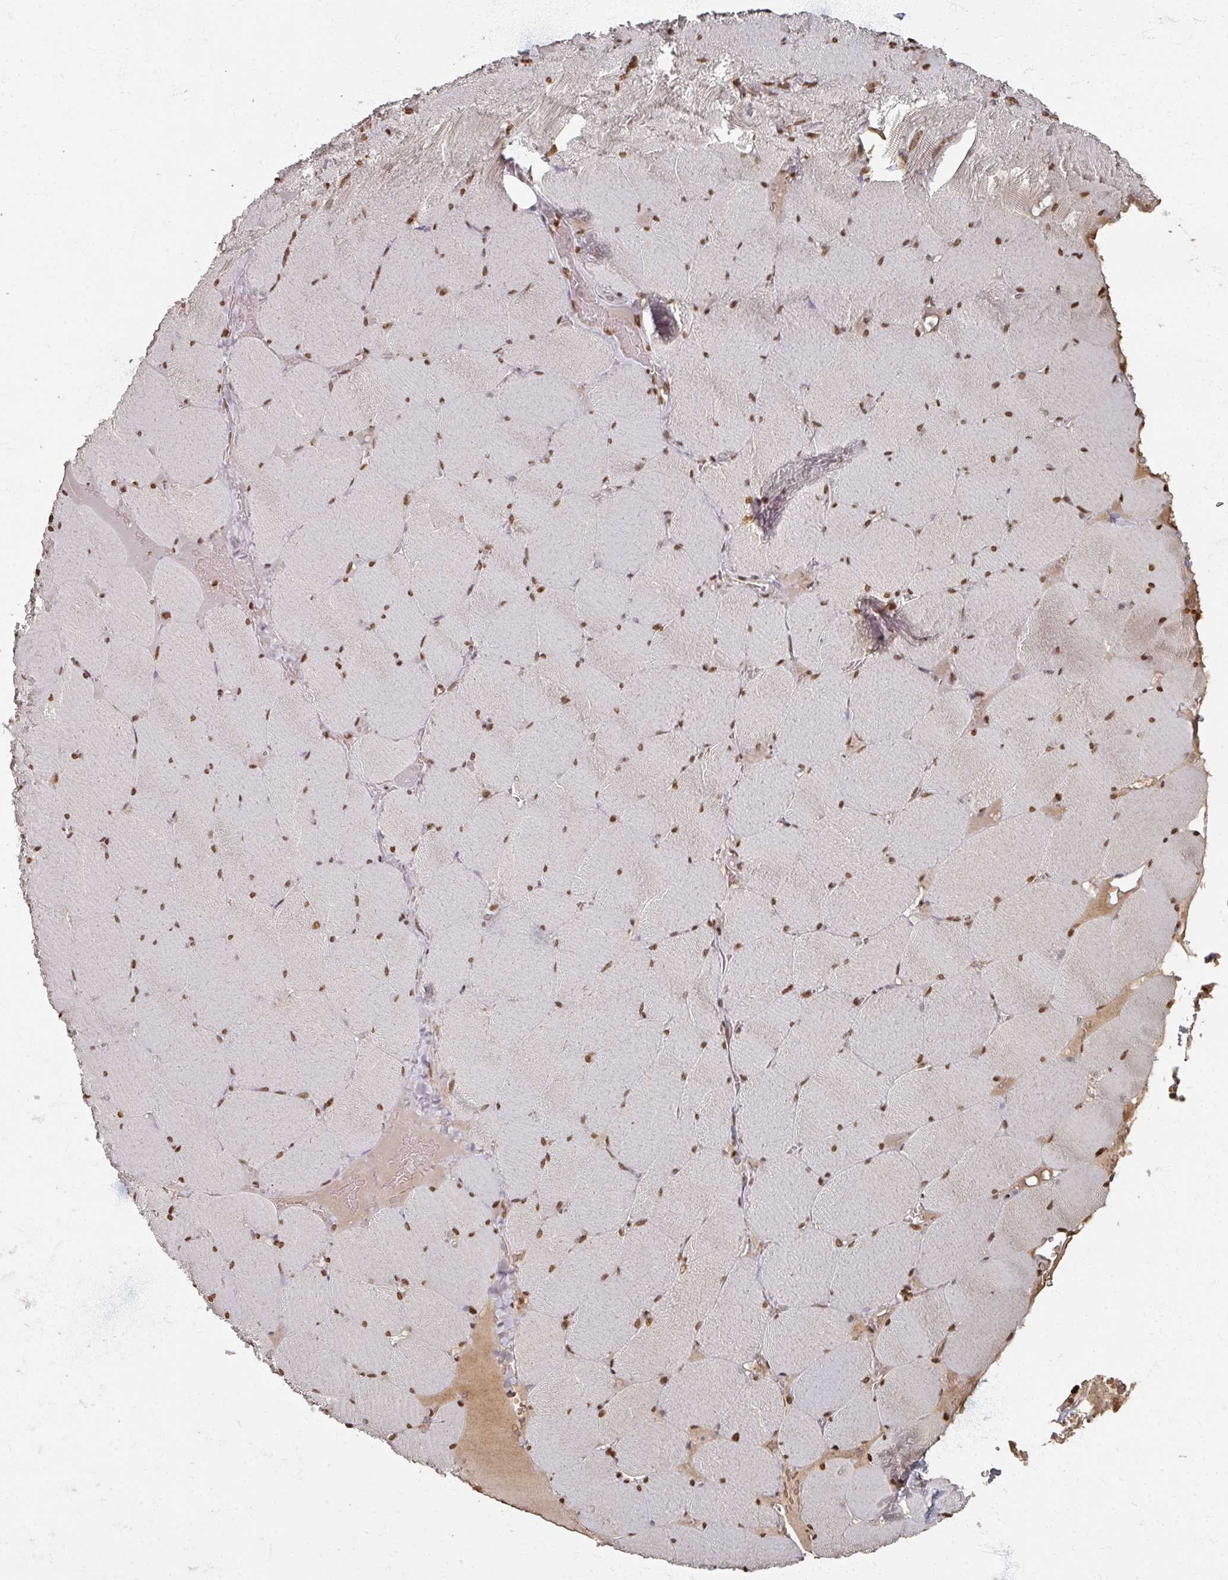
{"staining": {"intensity": "moderate", "quantity": ">75%", "location": "nuclear"}, "tissue": "skeletal muscle", "cell_type": "Myocytes", "image_type": "normal", "snomed": [{"axis": "morphology", "description": "Normal tissue, NOS"}, {"axis": "topography", "description": "Skeletal muscle"}, {"axis": "topography", "description": "Head-Neck"}], "caption": "An IHC micrograph of benign tissue is shown. Protein staining in brown highlights moderate nuclear positivity in skeletal muscle within myocytes. Nuclei are stained in blue.", "gene": "DCUN1D5", "patient": {"sex": "male", "age": 66}}